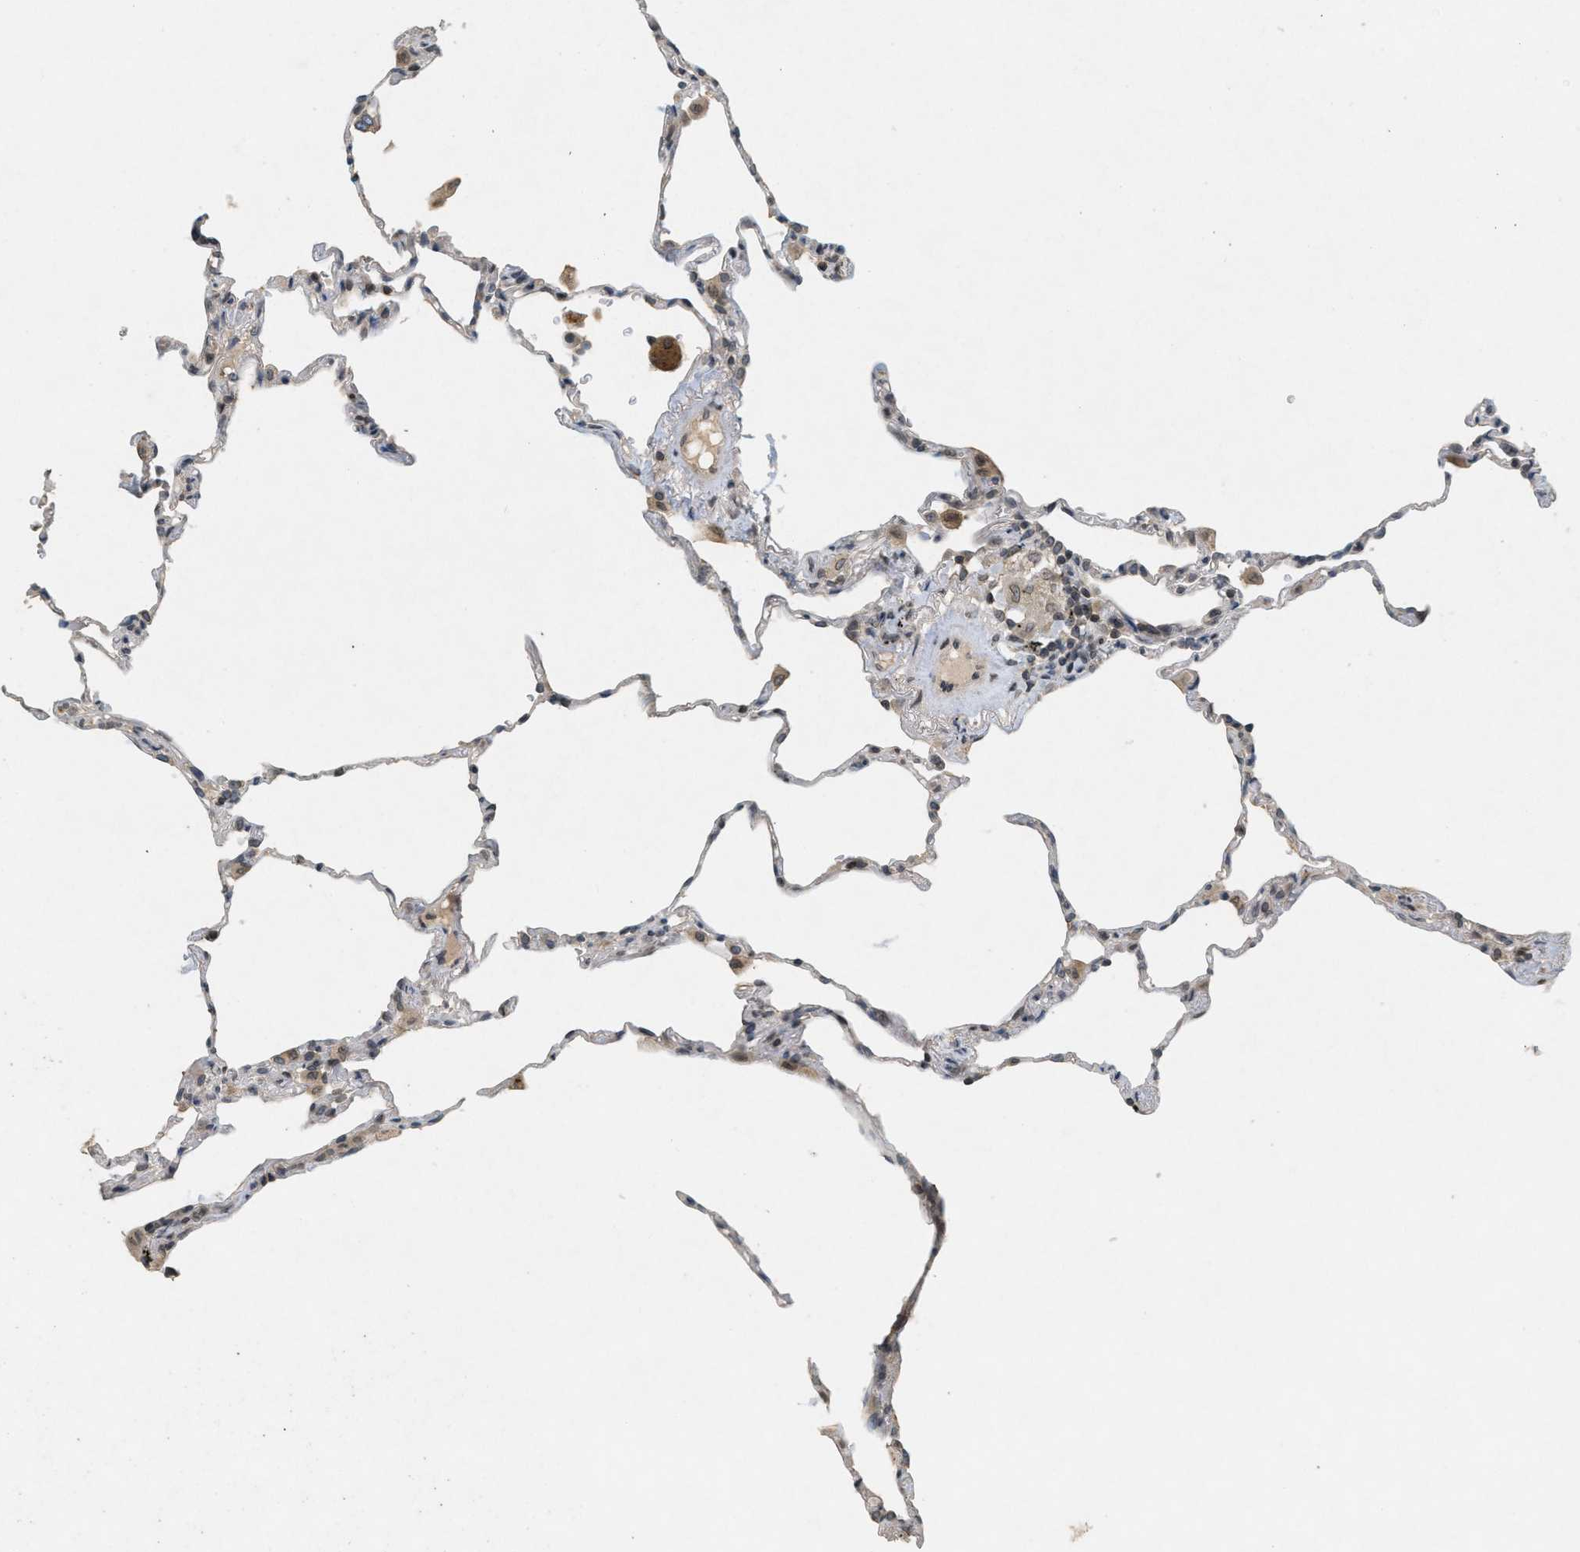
{"staining": {"intensity": "moderate", "quantity": "<25%", "location": "nuclear"}, "tissue": "lung", "cell_type": "Alveolar cells", "image_type": "normal", "snomed": [{"axis": "morphology", "description": "Normal tissue, NOS"}, {"axis": "topography", "description": "Lung"}], "caption": "Alveolar cells exhibit low levels of moderate nuclear expression in approximately <25% of cells in normal lung. (brown staining indicates protein expression, while blue staining denotes nuclei).", "gene": "ABHD6", "patient": {"sex": "male", "age": 59}}